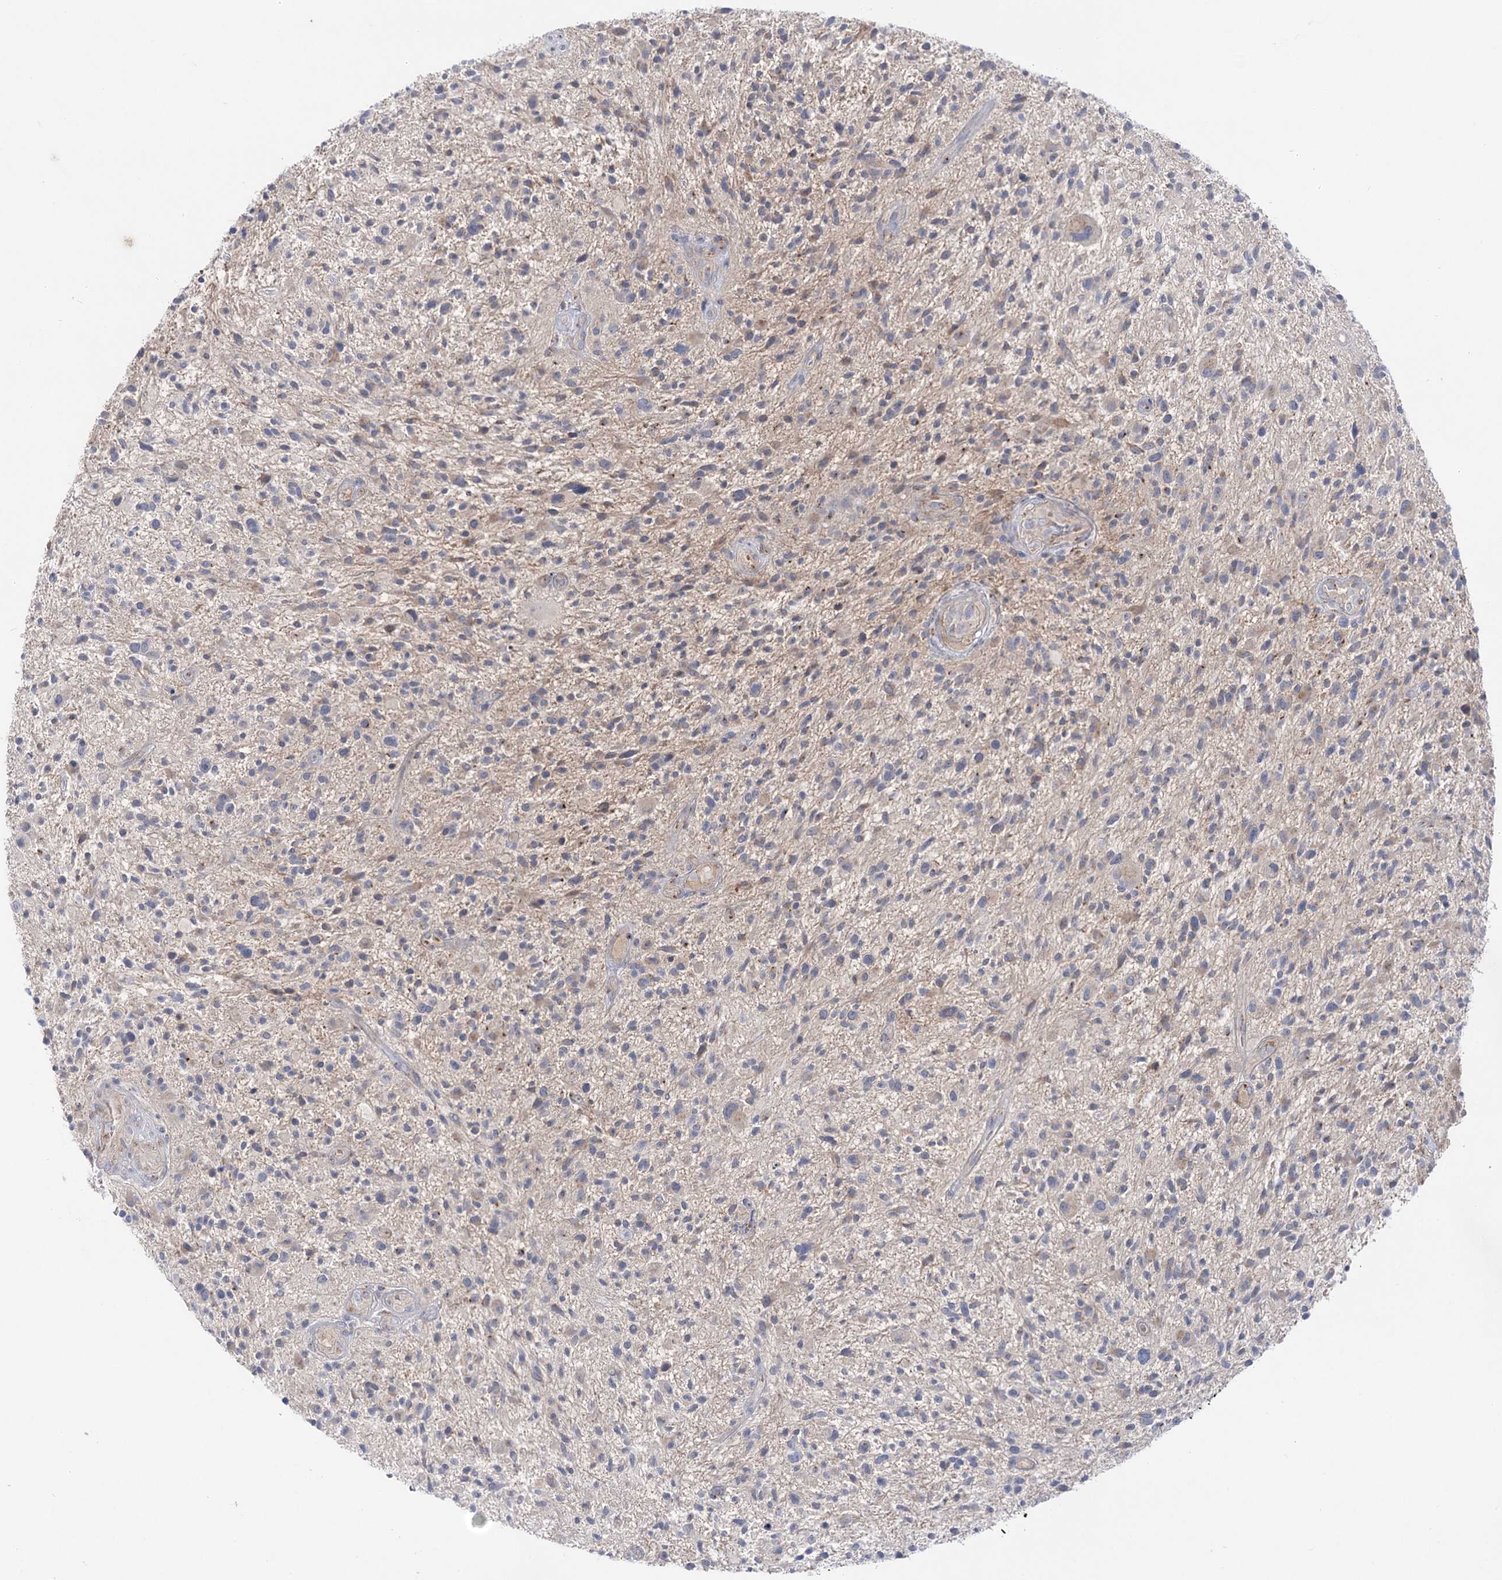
{"staining": {"intensity": "negative", "quantity": "none", "location": "none"}, "tissue": "glioma", "cell_type": "Tumor cells", "image_type": "cancer", "snomed": [{"axis": "morphology", "description": "Glioma, malignant, High grade"}, {"axis": "topography", "description": "Brain"}], "caption": "Glioma was stained to show a protein in brown. There is no significant positivity in tumor cells.", "gene": "GBF1", "patient": {"sex": "male", "age": 47}}